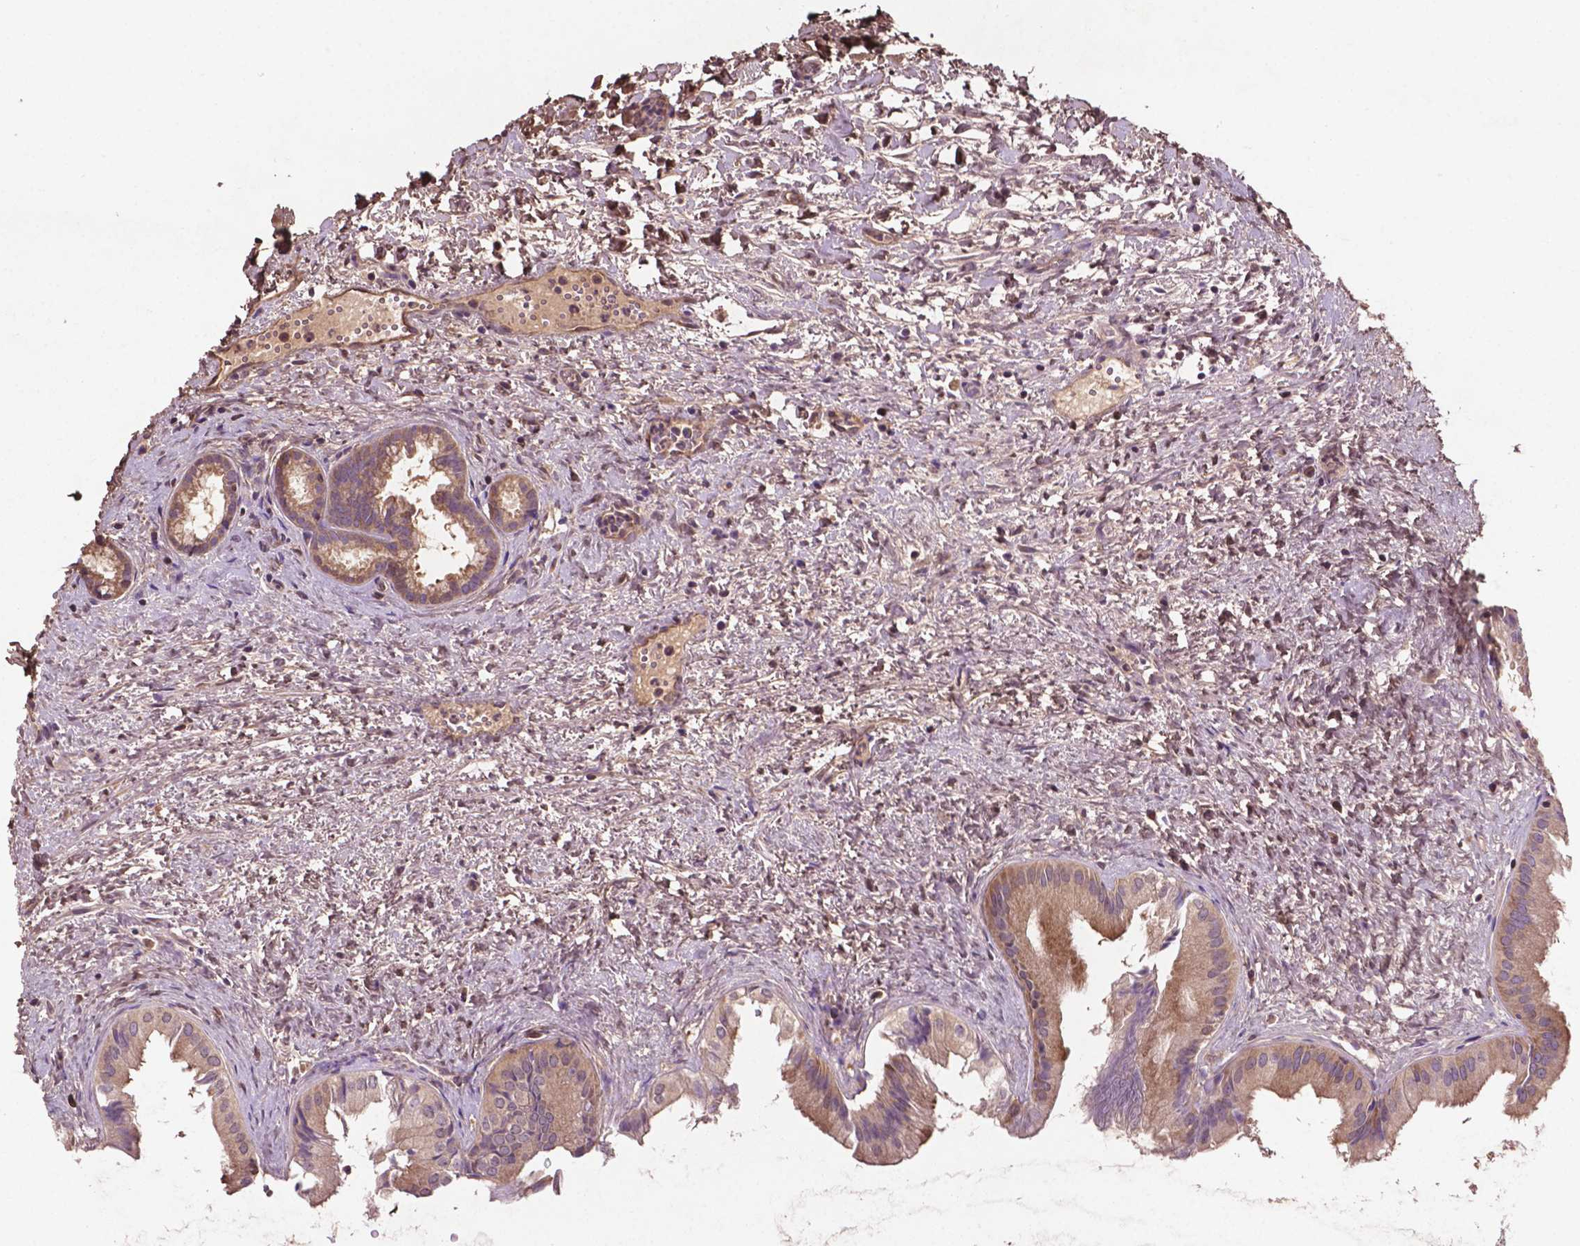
{"staining": {"intensity": "moderate", "quantity": ">75%", "location": "cytoplasmic/membranous"}, "tissue": "gallbladder", "cell_type": "Glandular cells", "image_type": "normal", "snomed": [{"axis": "morphology", "description": "Normal tissue, NOS"}, {"axis": "topography", "description": "Gallbladder"}], "caption": "Immunohistochemistry of benign gallbladder reveals medium levels of moderate cytoplasmic/membranous staining in approximately >75% of glandular cells.", "gene": "GJA9", "patient": {"sex": "male", "age": 70}}